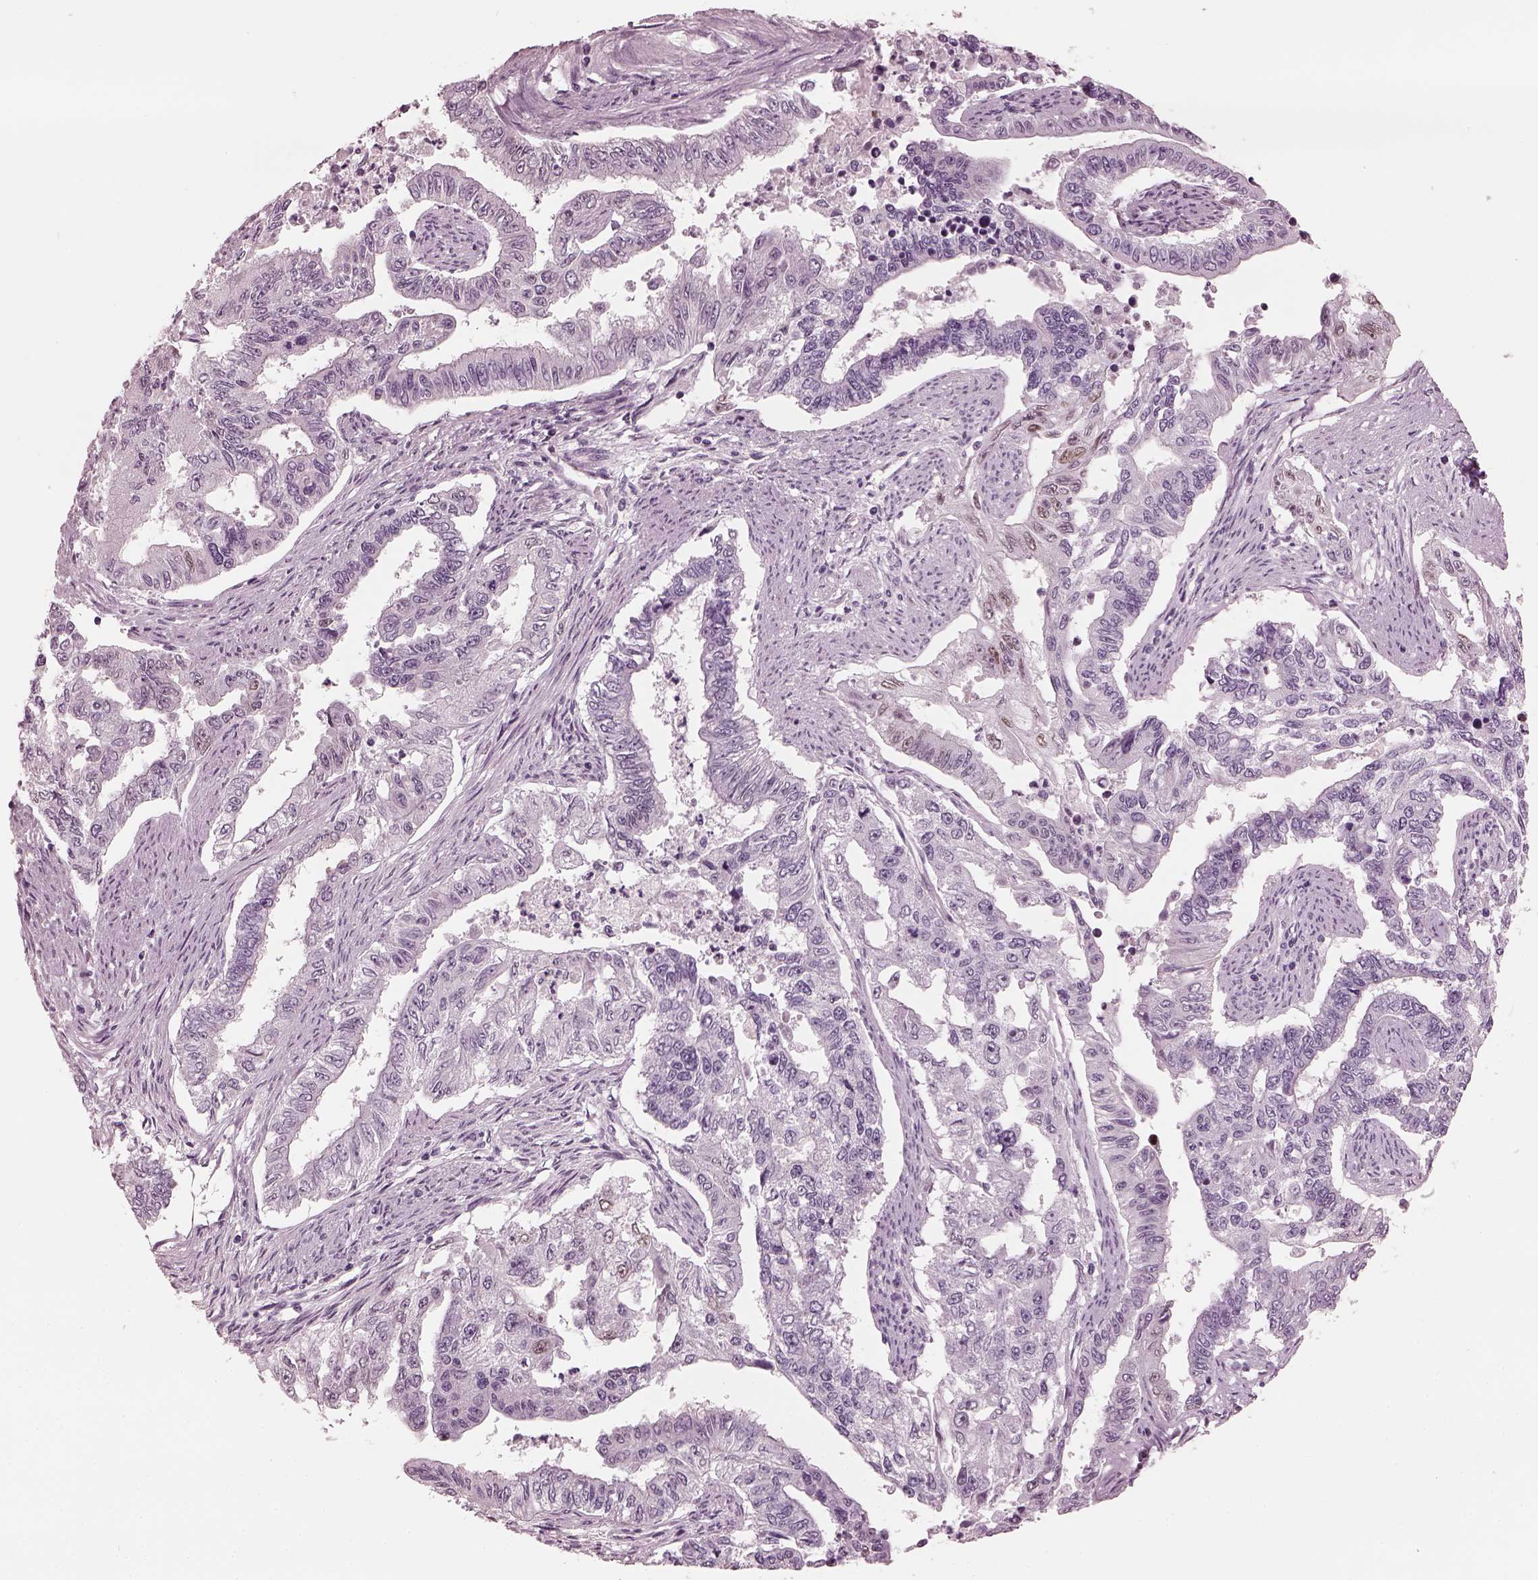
{"staining": {"intensity": "negative", "quantity": "none", "location": "none"}, "tissue": "endometrial cancer", "cell_type": "Tumor cells", "image_type": "cancer", "snomed": [{"axis": "morphology", "description": "Adenocarcinoma, NOS"}, {"axis": "topography", "description": "Uterus"}], "caption": "This is an immunohistochemistry photomicrograph of endometrial cancer. There is no expression in tumor cells.", "gene": "EIF4E1B", "patient": {"sex": "female", "age": 59}}